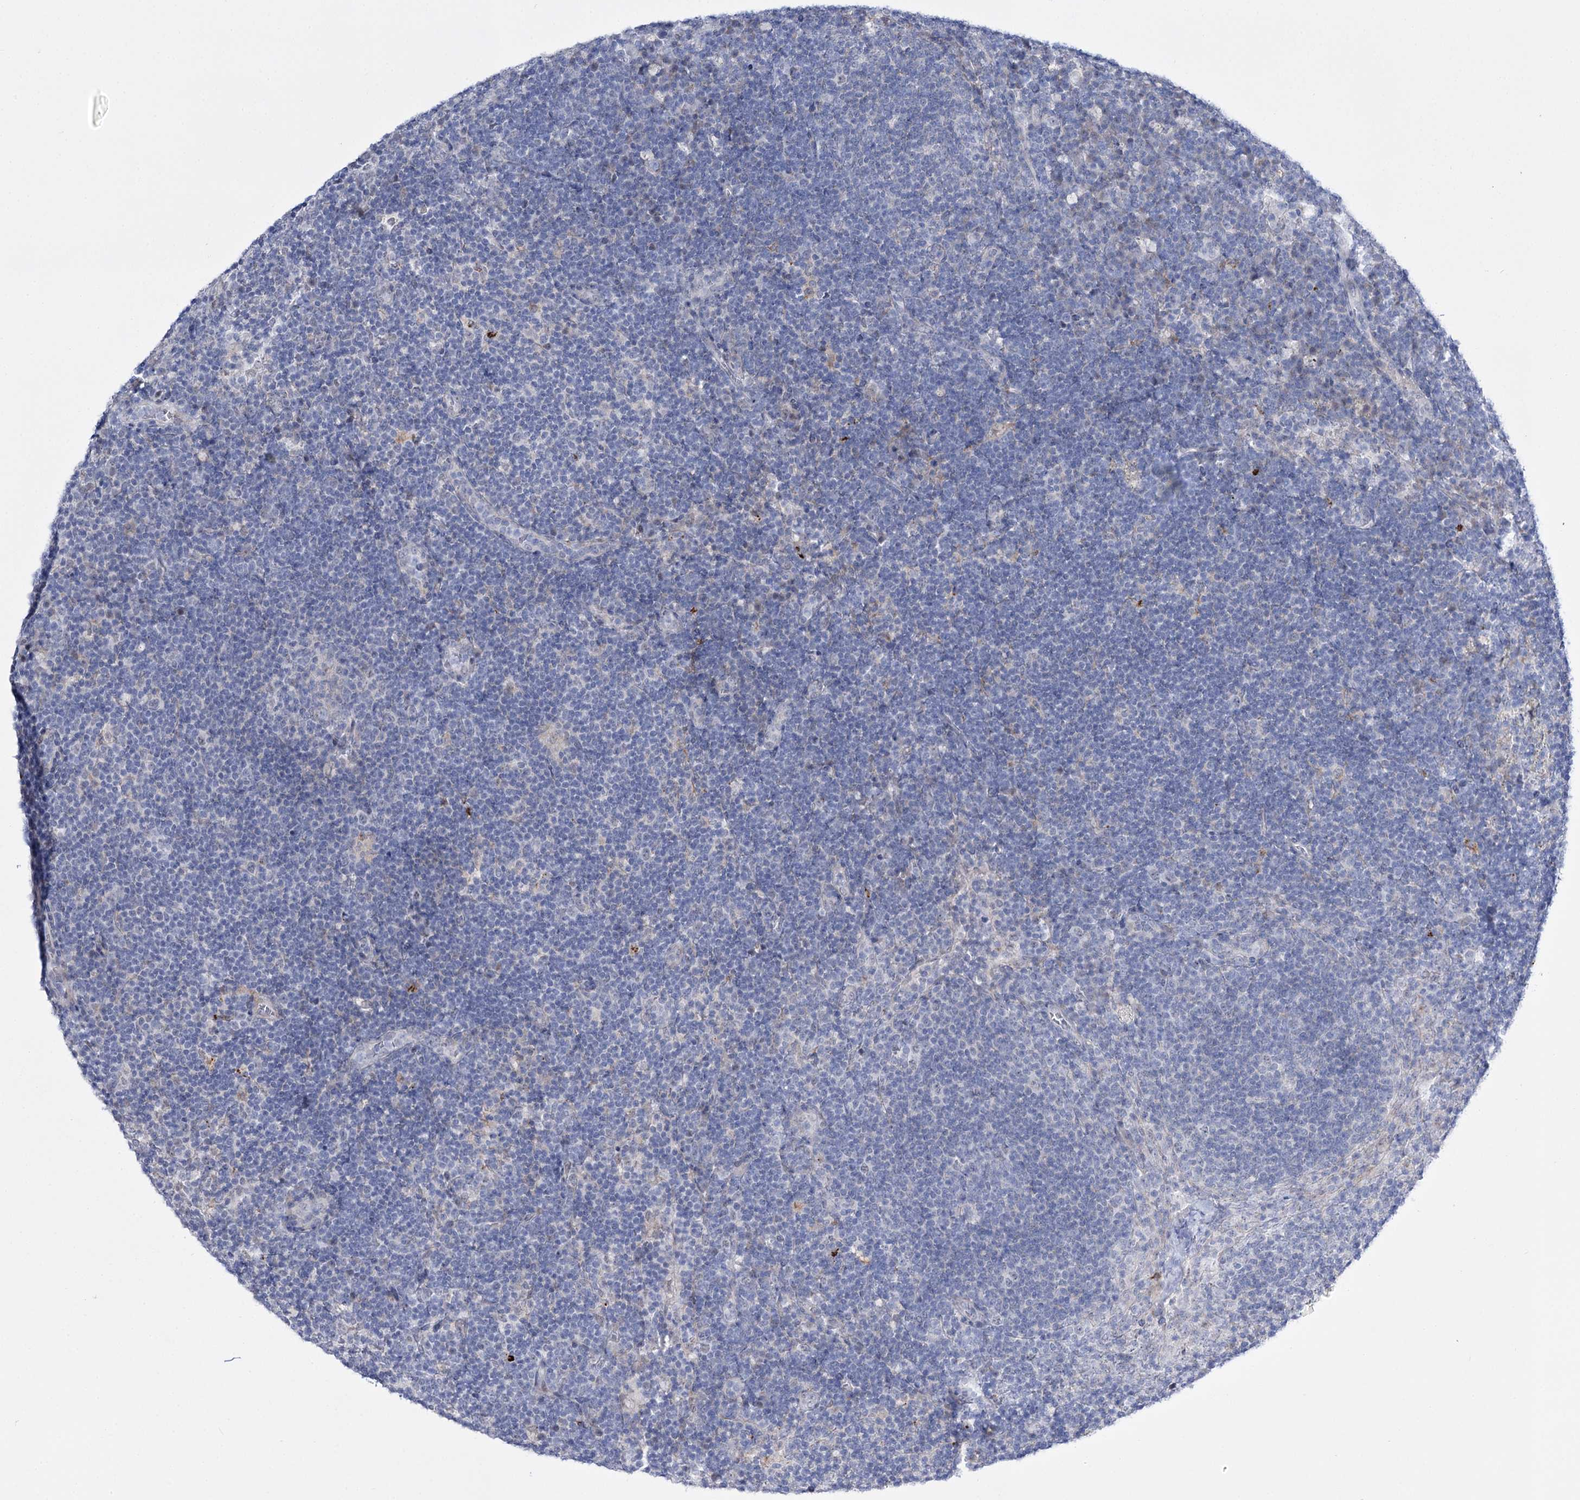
{"staining": {"intensity": "negative", "quantity": "none", "location": "none"}, "tissue": "lymph node", "cell_type": "Germinal center cells", "image_type": "normal", "snomed": [{"axis": "morphology", "description": "Normal tissue, NOS"}, {"axis": "topography", "description": "Lymph node"}], "caption": "Germinal center cells are negative for brown protein staining in unremarkable lymph node. Nuclei are stained in blue.", "gene": "RBM15B", "patient": {"sex": "female", "age": 70}}